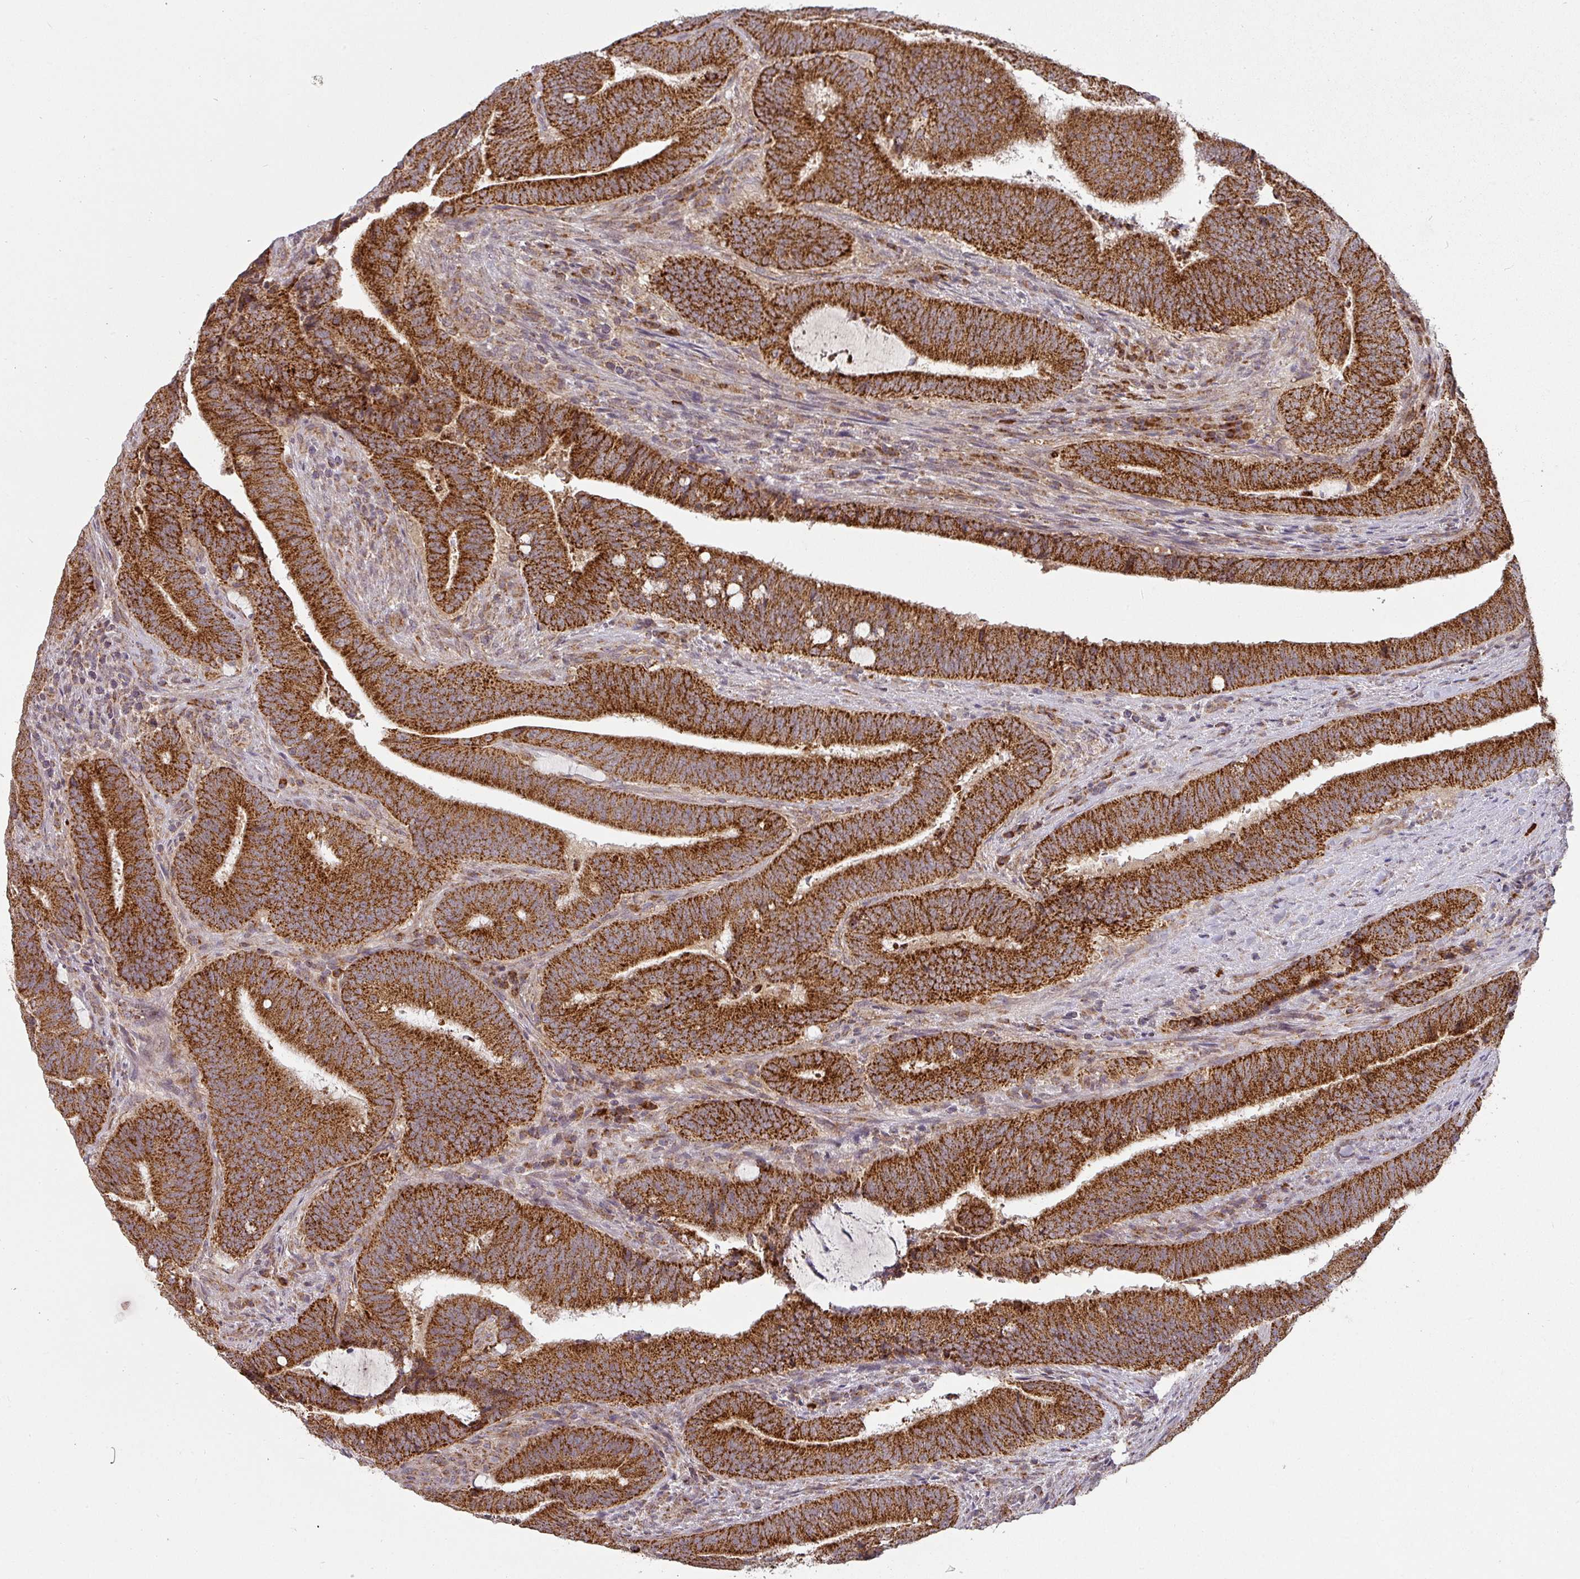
{"staining": {"intensity": "strong", "quantity": ">75%", "location": "cytoplasmic/membranous"}, "tissue": "colorectal cancer", "cell_type": "Tumor cells", "image_type": "cancer", "snomed": [{"axis": "morphology", "description": "Adenocarcinoma, NOS"}, {"axis": "topography", "description": "Colon"}], "caption": "Protein staining by IHC reveals strong cytoplasmic/membranous positivity in about >75% of tumor cells in adenocarcinoma (colorectal). (DAB IHC with brightfield microscopy, high magnification).", "gene": "MRPS16", "patient": {"sex": "female", "age": 43}}